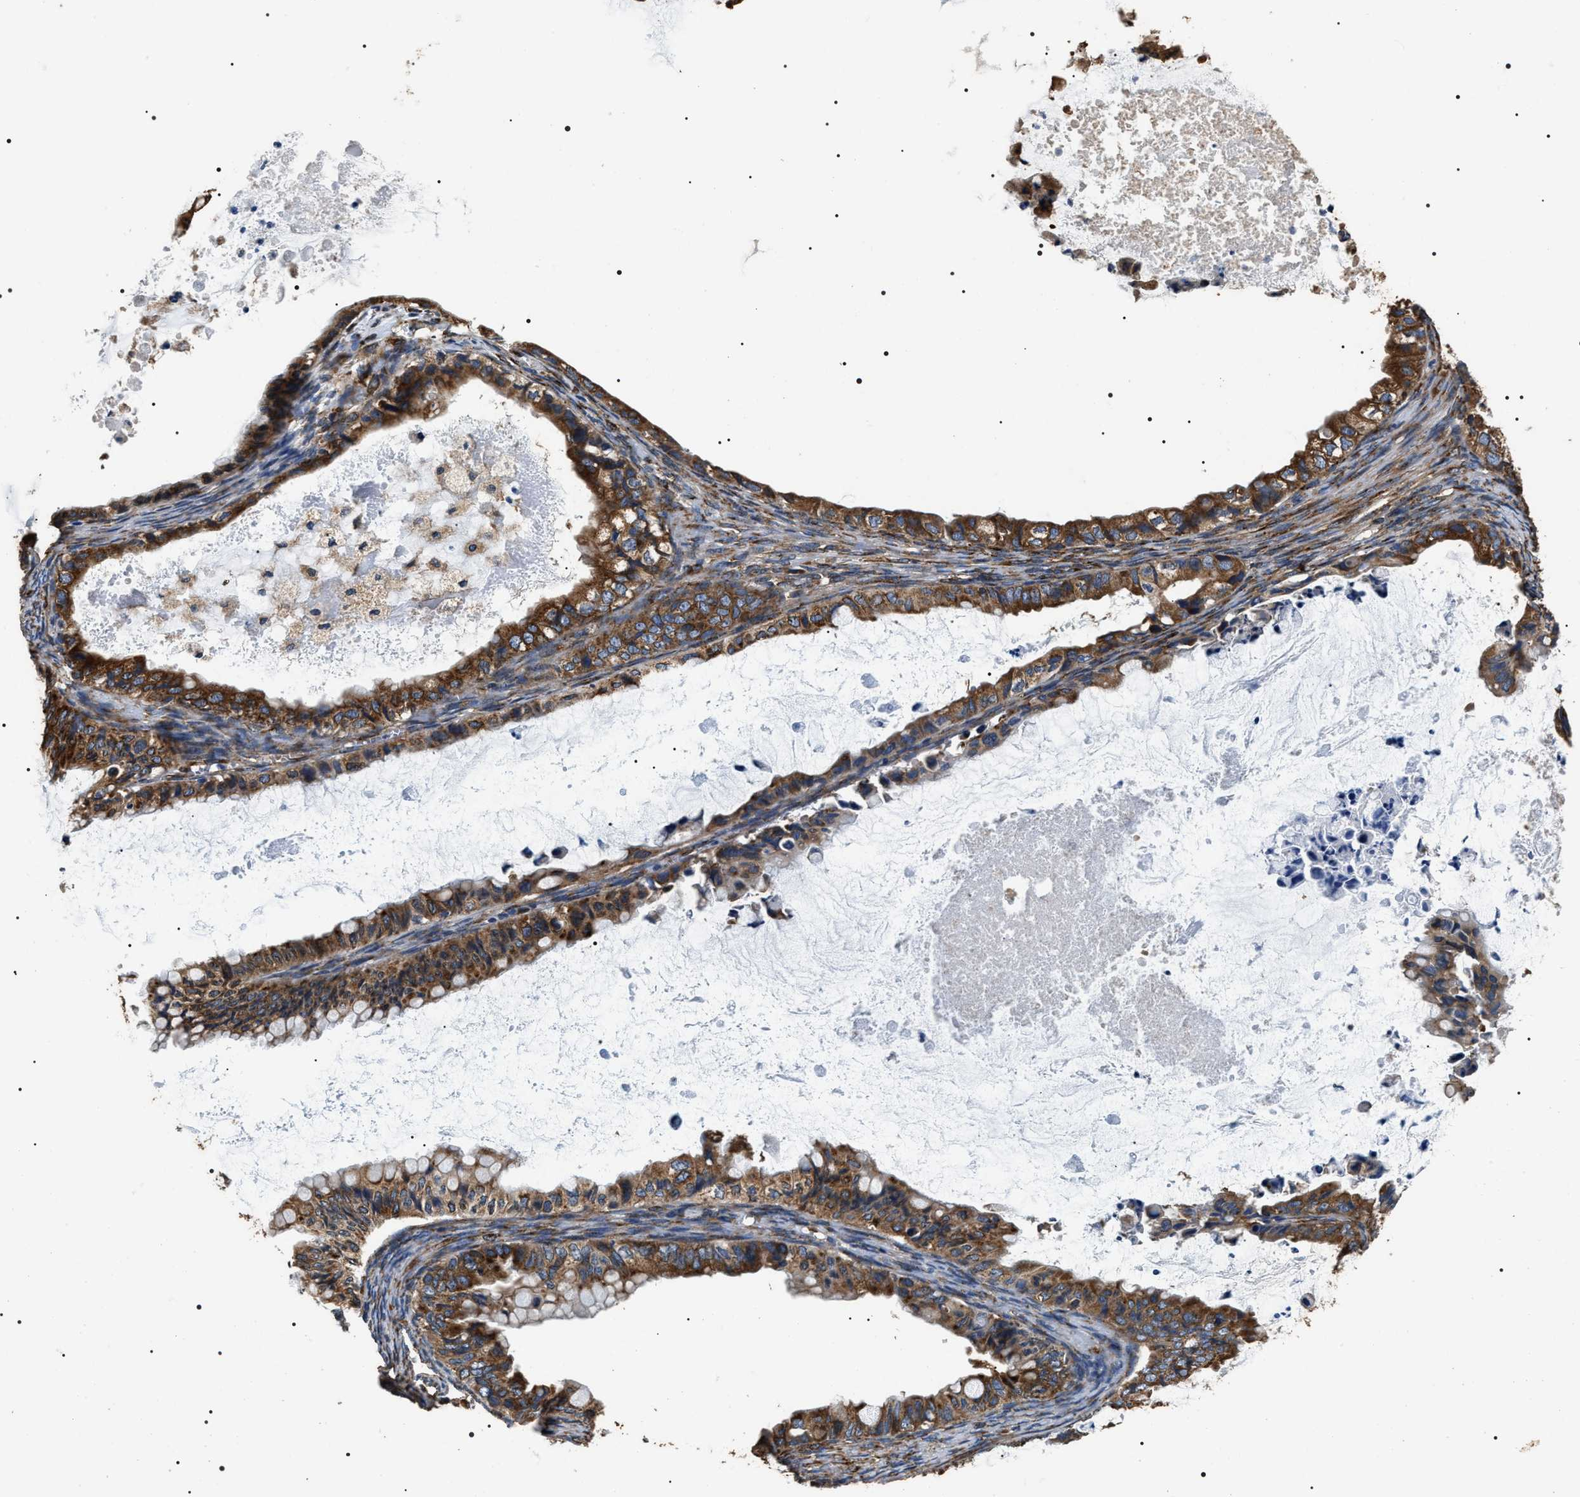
{"staining": {"intensity": "moderate", "quantity": ">75%", "location": "cytoplasmic/membranous"}, "tissue": "ovarian cancer", "cell_type": "Tumor cells", "image_type": "cancer", "snomed": [{"axis": "morphology", "description": "Cystadenocarcinoma, mucinous, NOS"}, {"axis": "topography", "description": "Ovary"}], "caption": "A medium amount of moderate cytoplasmic/membranous staining is seen in about >75% of tumor cells in ovarian cancer (mucinous cystadenocarcinoma) tissue.", "gene": "KTN1", "patient": {"sex": "female", "age": 80}}